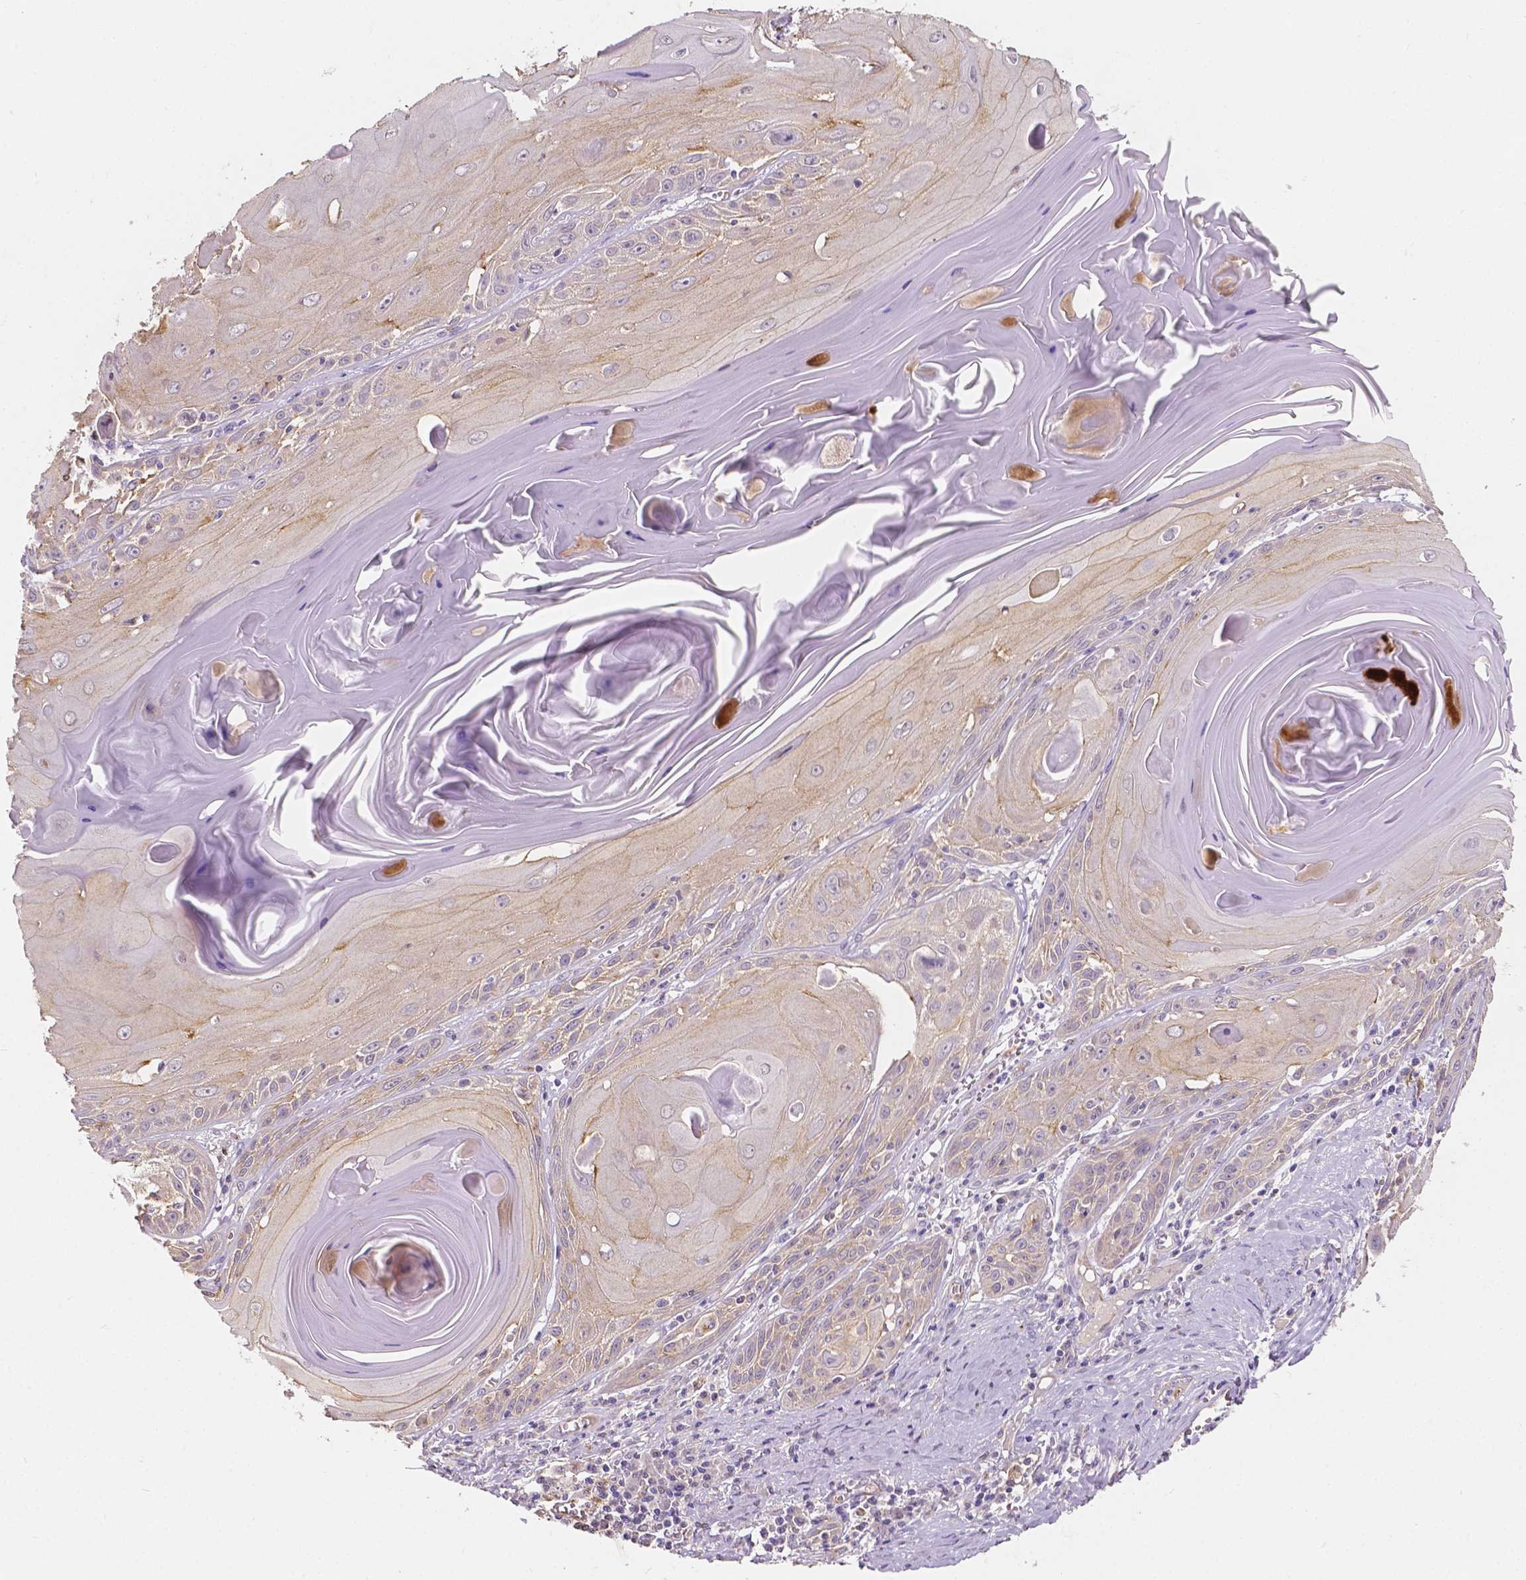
{"staining": {"intensity": "weak", "quantity": "25%-75%", "location": "cytoplasmic/membranous"}, "tissue": "skin cancer", "cell_type": "Tumor cells", "image_type": "cancer", "snomed": [{"axis": "morphology", "description": "Squamous cell carcinoma, NOS"}, {"axis": "topography", "description": "Skin"}, {"axis": "topography", "description": "Vulva"}], "caption": "Protein staining of skin squamous cell carcinoma tissue exhibits weak cytoplasmic/membranous positivity in approximately 25%-75% of tumor cells.", "gene": "SLC22A4", "patient": {"sex": "female", "age": 85}}